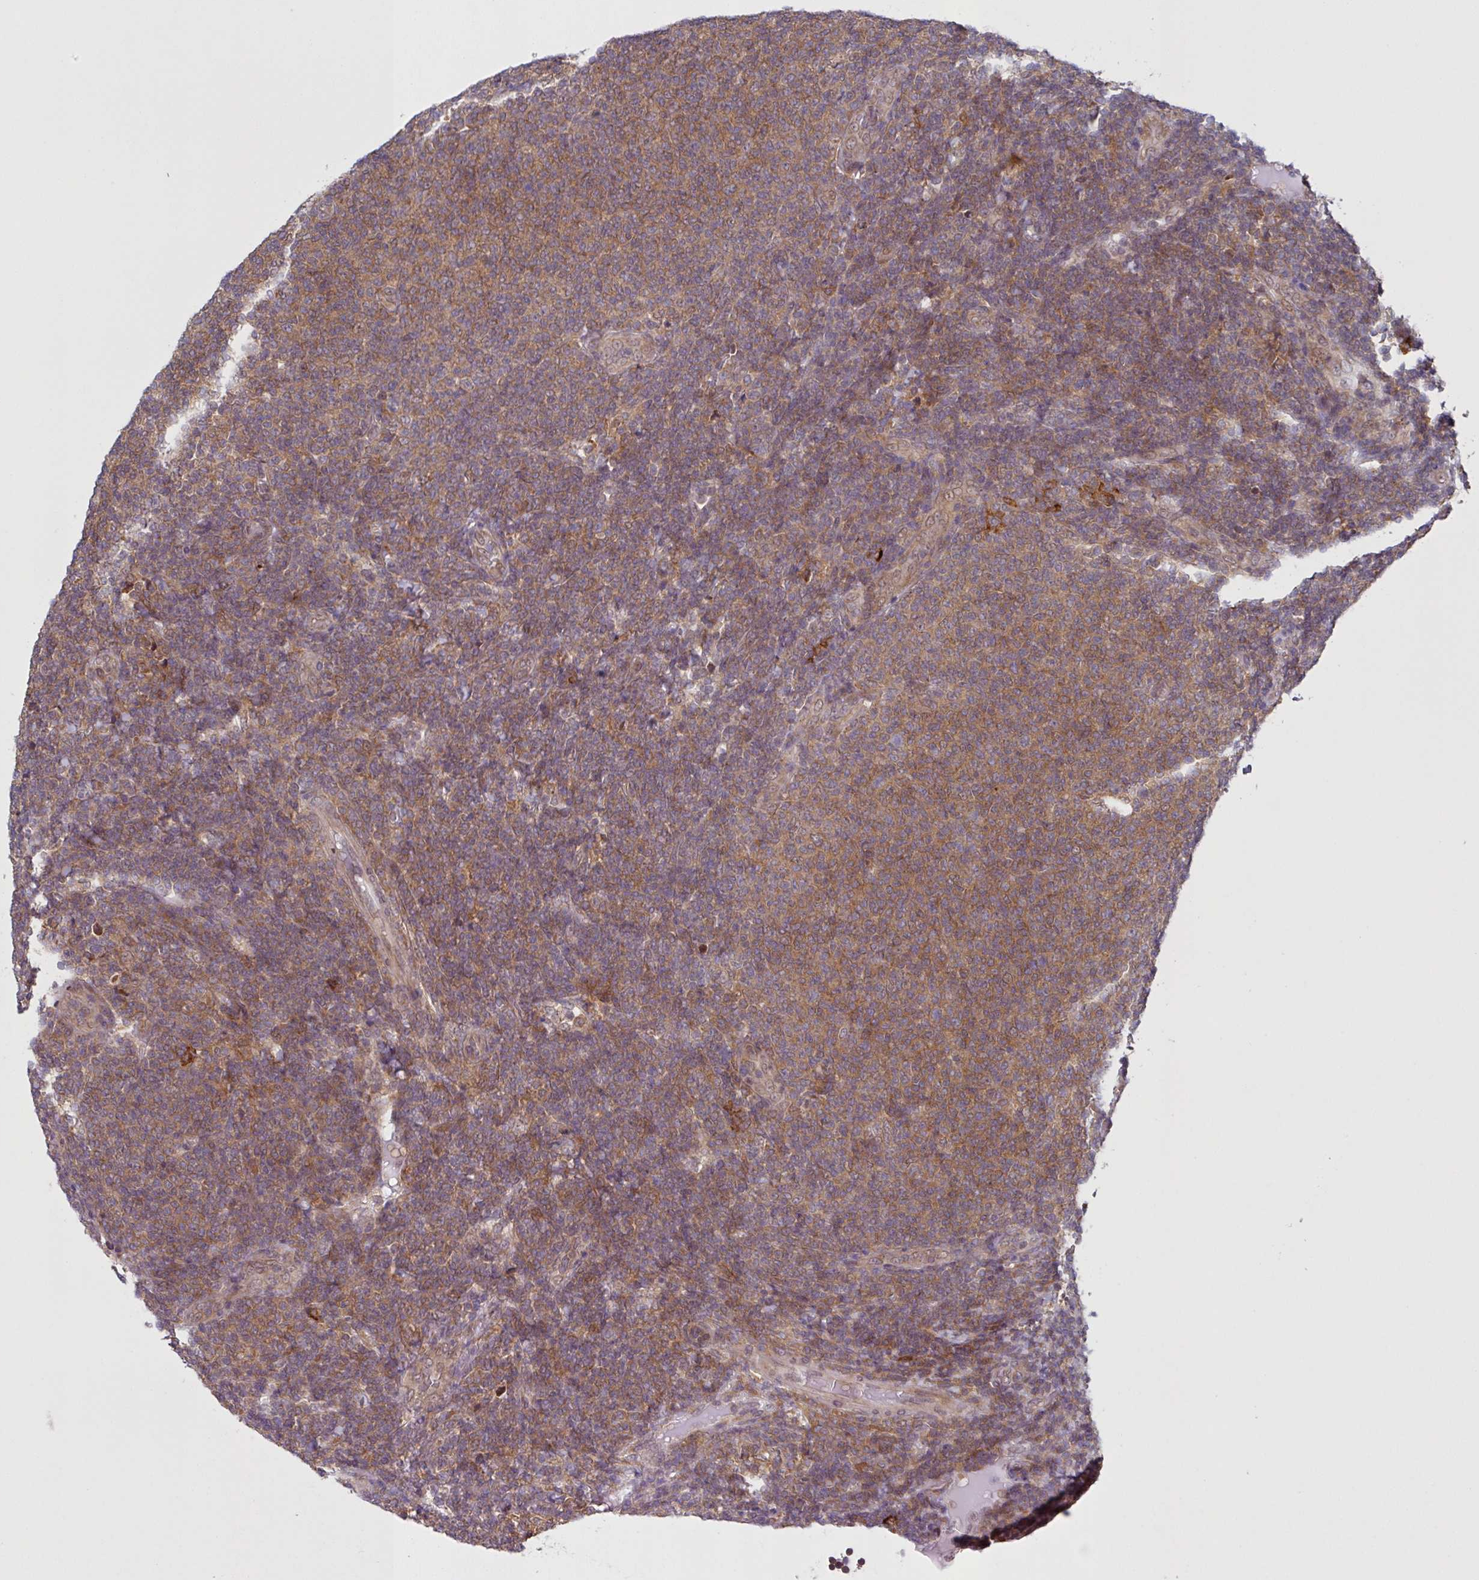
{"staining": {"intensity": "moderate", "quantity": ">75%", "location": "cytoplasmic/membranous"}, "tissue": "lymphoma", "cell_type": "Tumor cells", "image_type": "cancer", "snomed": [{"axis": "morphology", "description": "Malignant lymphoma, non-Hodgkin's type, Low grade"}, {"axis": "topography", "description": "Lymph node"}], "caption": "This is a photomicrograph of IHC staining of lymphoma, which shows moderate staining in the cytoplasmic/membranous of tumor cells.", "gene": "CAMLG", "patient": {"sex": "male", "age": 66}}